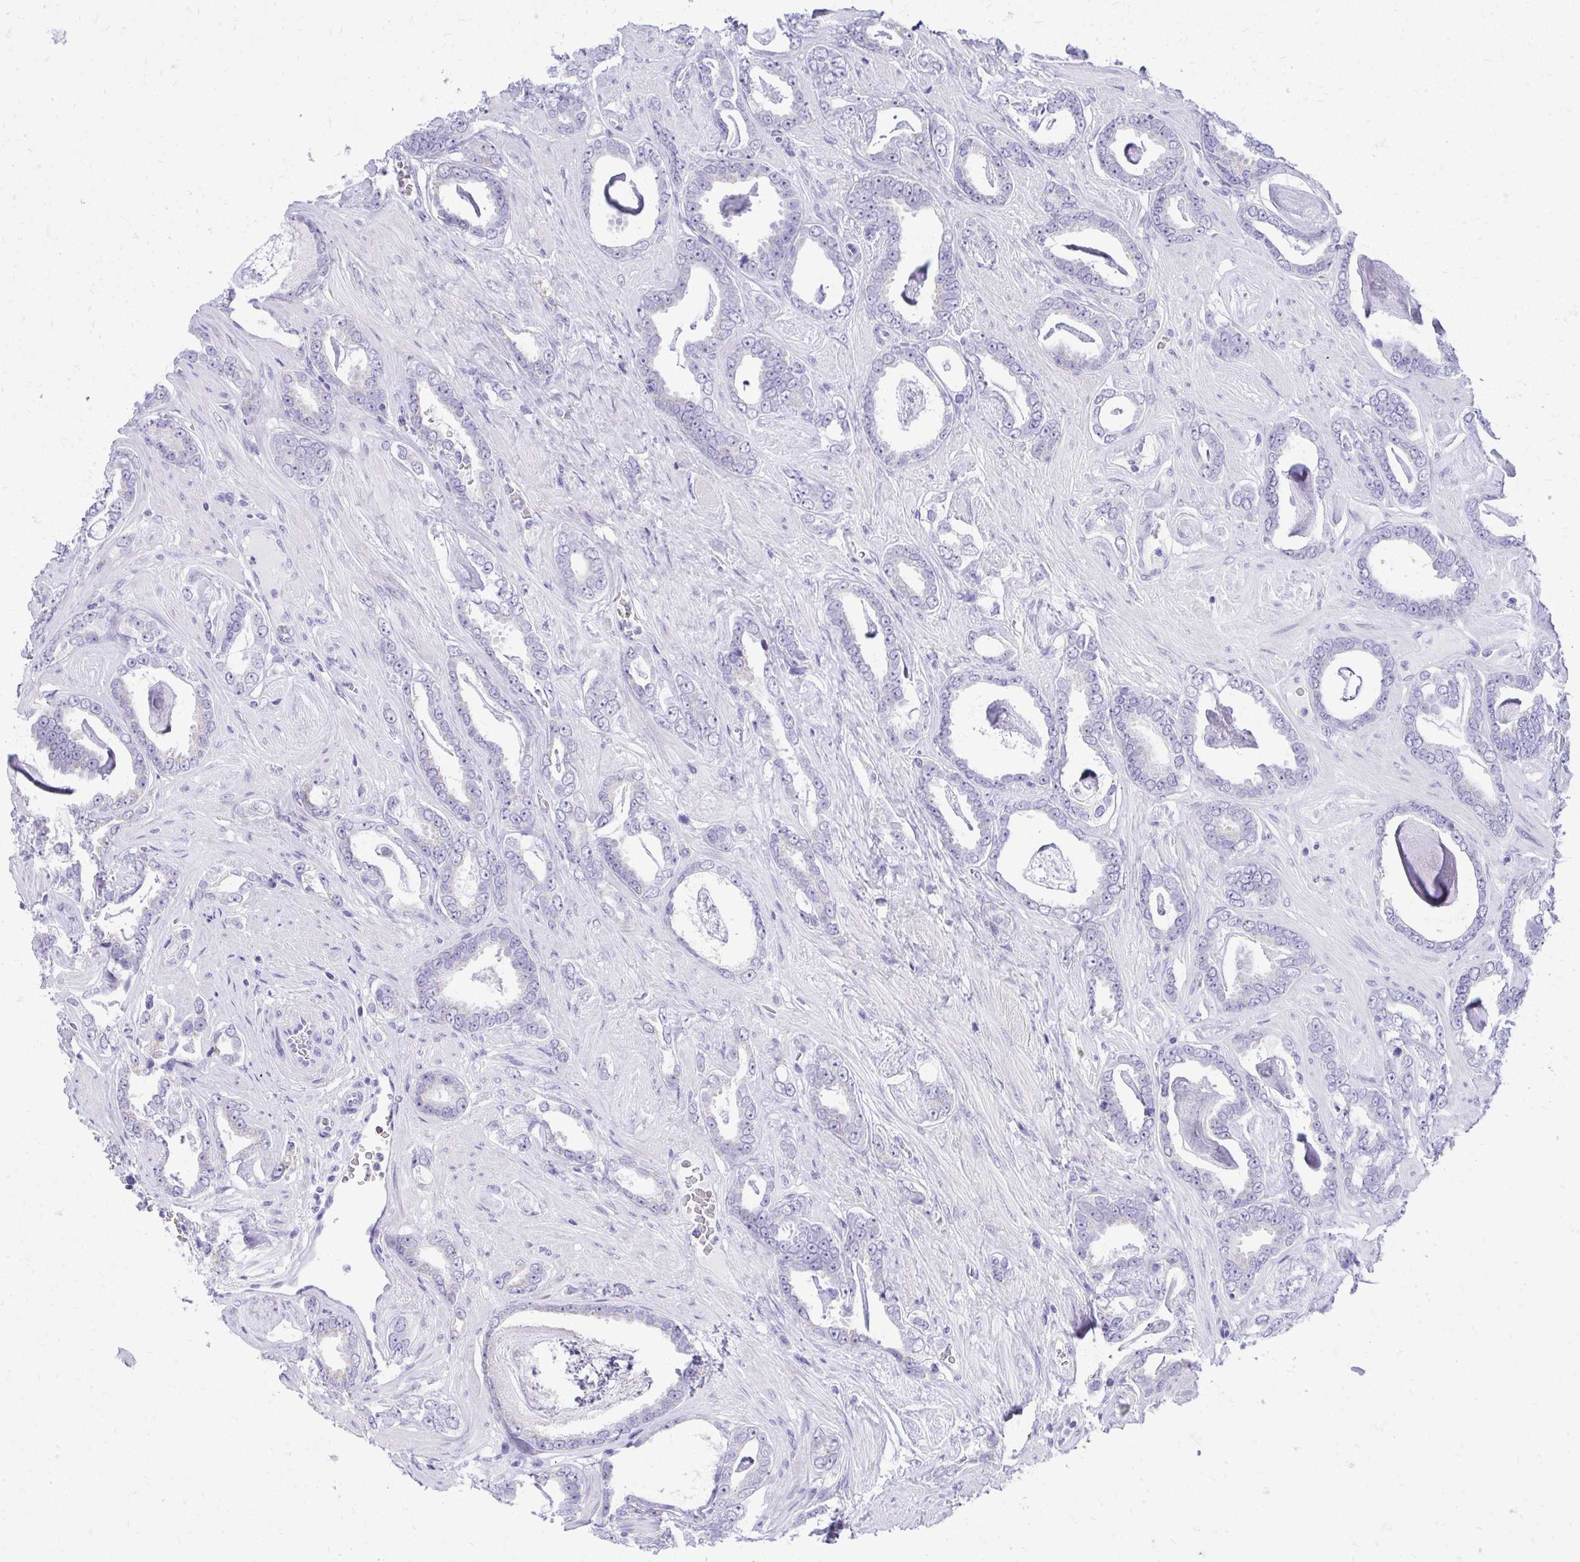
{"staining": {"intensity": "negative", "quantity": "none", "location": "none"}, "tissue": "prostate cancer", "cell_type": "Tumor cells", "image_type": "cancer", "snomed": [{"axis": "morphology", "description": "Adenocarcinoma, High grade"}, {"axis": "topography", "description": "Prostate"}], "caption": "Immunohistochemistry (IHC) histopathology image of neoplastic tissue: human prostate cancer stained with DAB shows no significant protein staining in tumor cells.", "gene": "RALYL", "patient": {"sex": "male", "age": 63}}